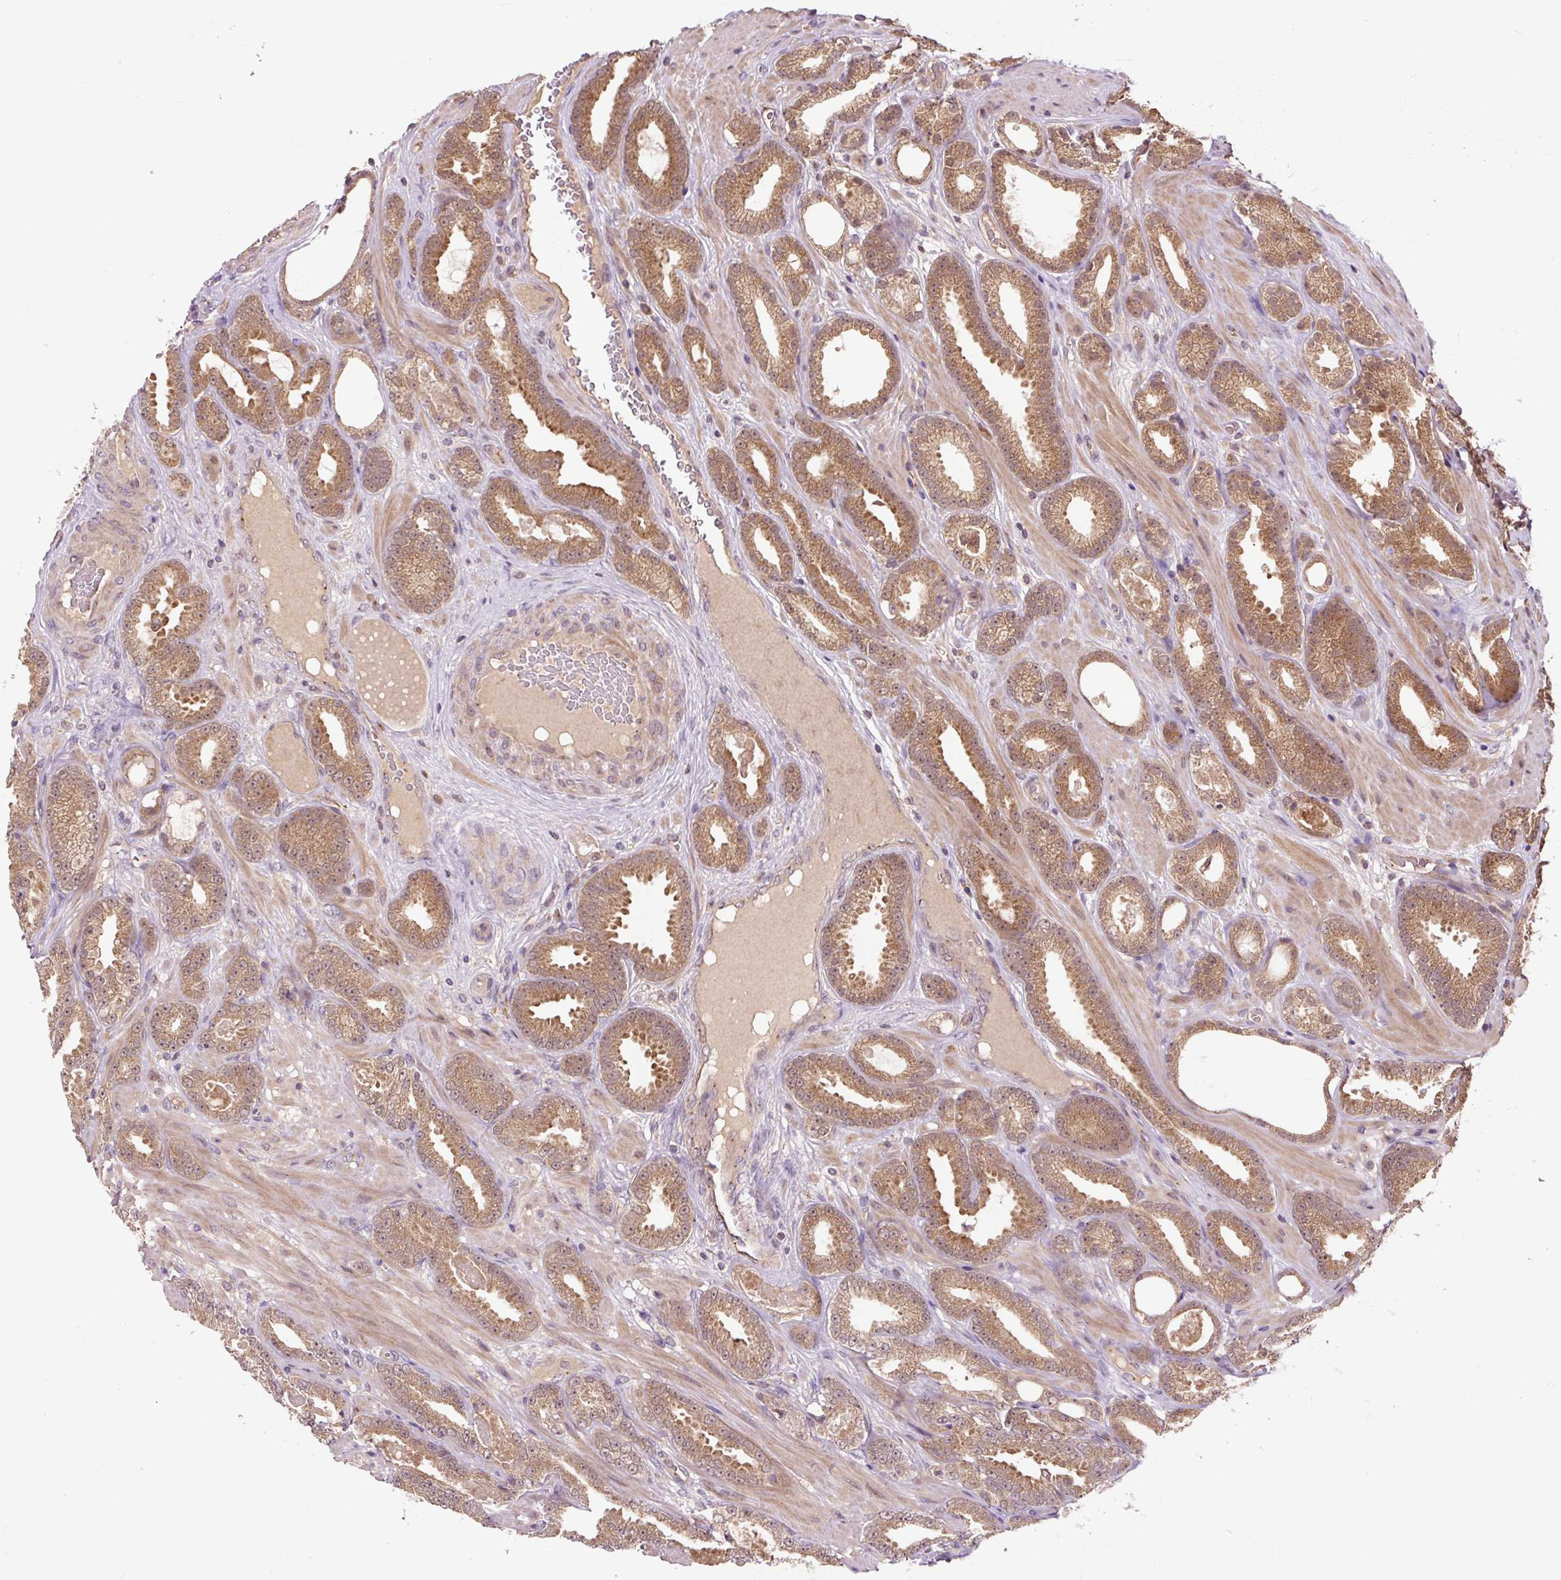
{"staining": {"intensity": "moderate", "quantity": ">75%", "location": "cytoplasmic/membranous"}, "tissue": "prostate cancer", "cell_type": "Tumor cells", "image_type": "cancer", "snomed": [{"axis": "morphology", "description": "Adenocarcinoma, Low grade"}, {"axis": "topography", "description": "Prostate"}], "caption": "Protein expression by immunohistochemistry (IHC) demonstrates moderate cytoplasmic/membranous expression in about >75% of tumor cells in adenocarcinoma (low-grade) (prostate).", "gene": "MMS19", "patient": {"sex": "male", "age": 61}}